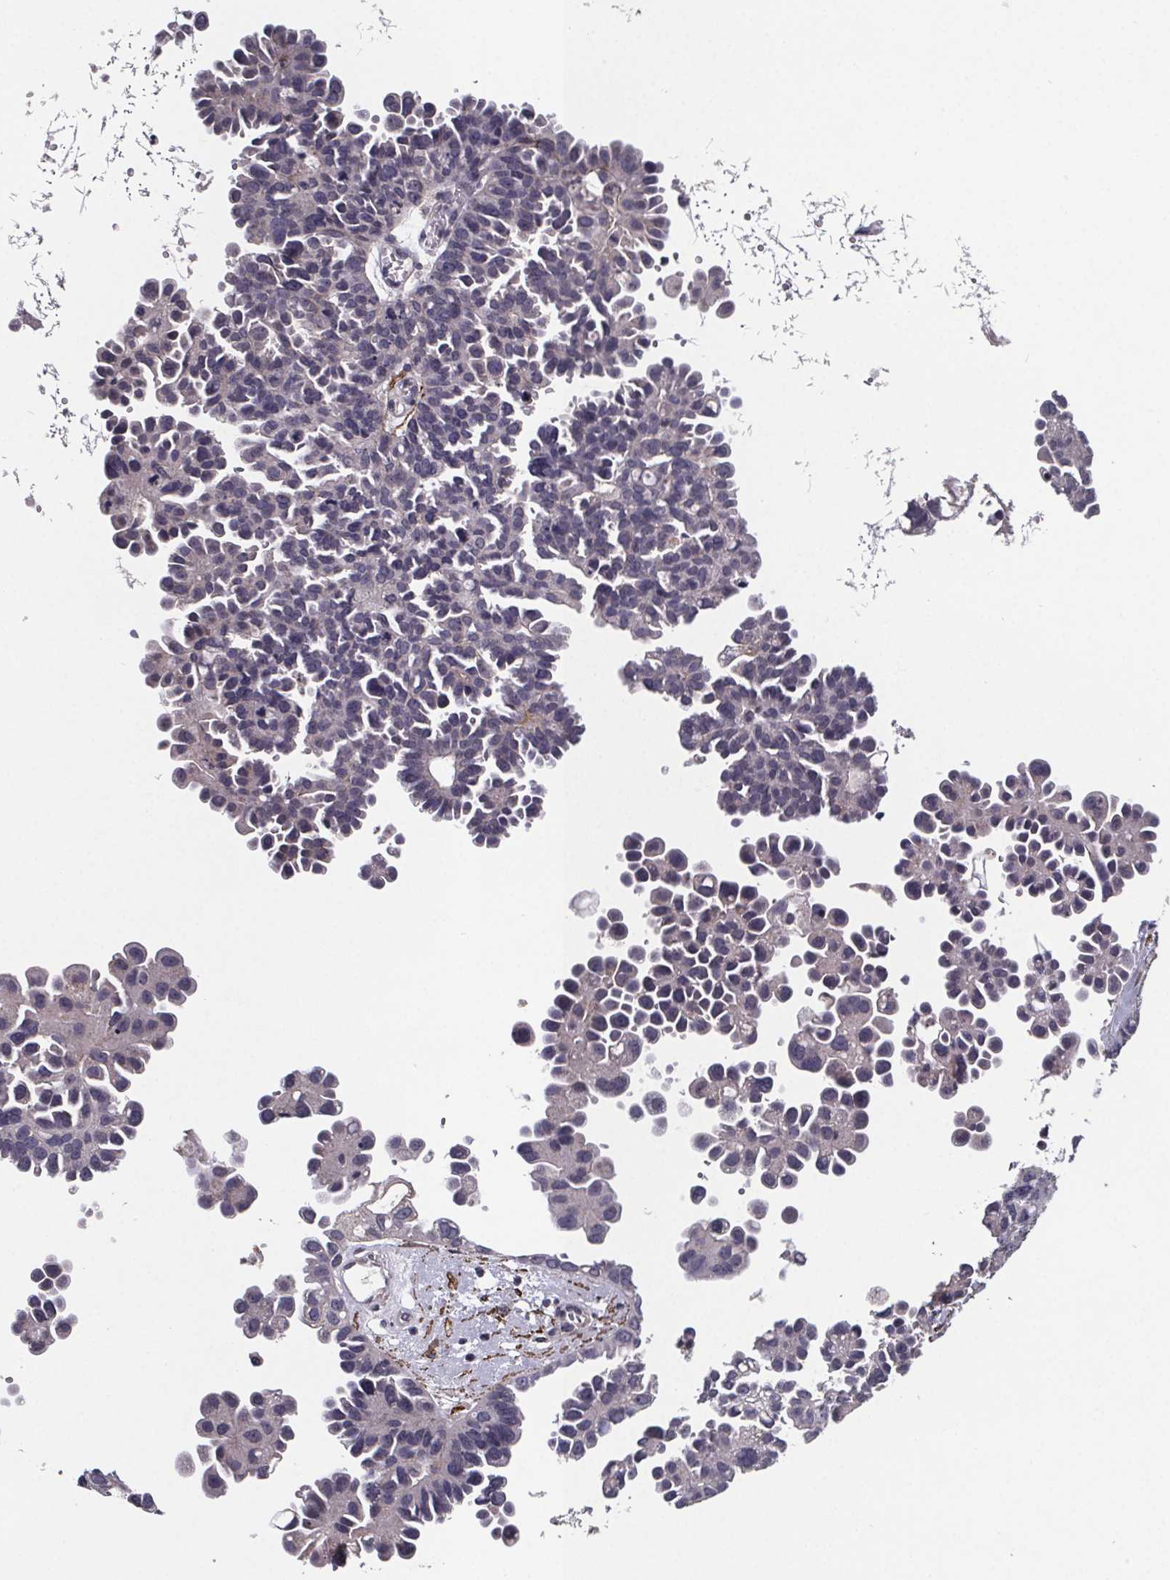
{"staining": {"intensity": "negative", "quantity": "none", "location": "none"}, "tissue": "ovarian cancer", "cell_type": "Tumor cells", "image_type": "cancer", "snomed": [{"axis": "morphology", "description": "Cystadenocarcinoma, serous, NOS"}, {"axis": "topography", "description": "Ovary"}], "caption": "Tumor cells show no significant protein expression in ovarian cancer (serous cystadenocarcinoma). (Brightfield microscopy of DAB (3,3'-diaminobenzidine) immunohistochemistry (IHC) at high magnification).", "gene": "PALLD", "patient": {"sex": "female", "age": 53}}